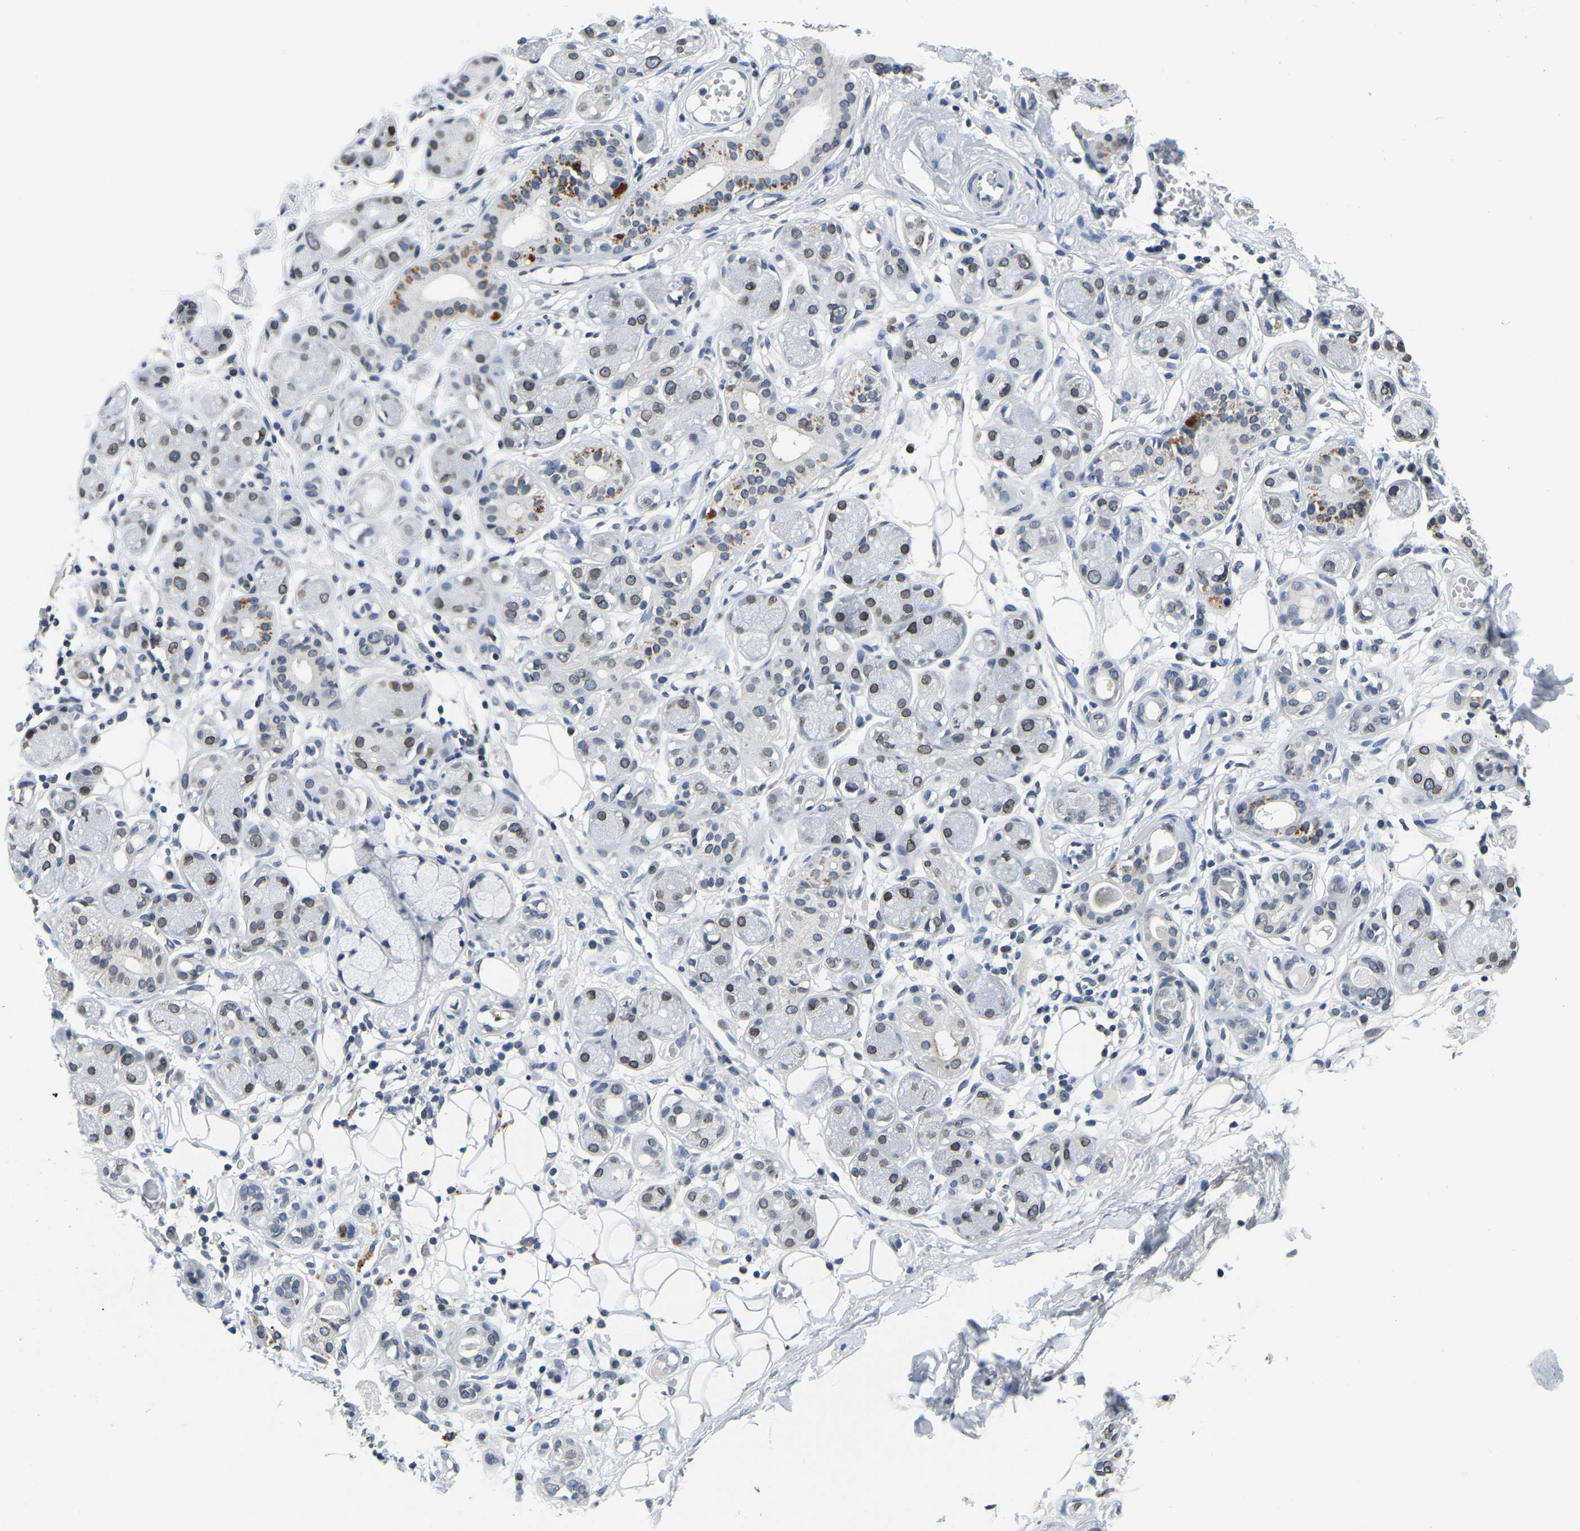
{"staining": {"intensity": "negative", "quantity": "none", "location": "none"}, "tissue": "soft tissue", "cell_type": "Fibroblasts", "image_type": "normal", "snomed": [{"axis": "morphology", "description": "Normal tissue, NOS"}, {"axis": "morphology", "description": "Inflammation, NOS"}, {"axis": "topography", "description": "Salivary gland"}, {"axis": "topography", "description": "Peripheral nerve tissue"}], "caption": "DAB immunohistochemical staining of benign soft tissue exhibits no significant expression in fibroblasts. (DAB immunohistochemistry (IHC) visualized using brightfield microscopy, high magnification).", "gene": "RANBP2", "patient": {"sex": "female", "age": 75}}